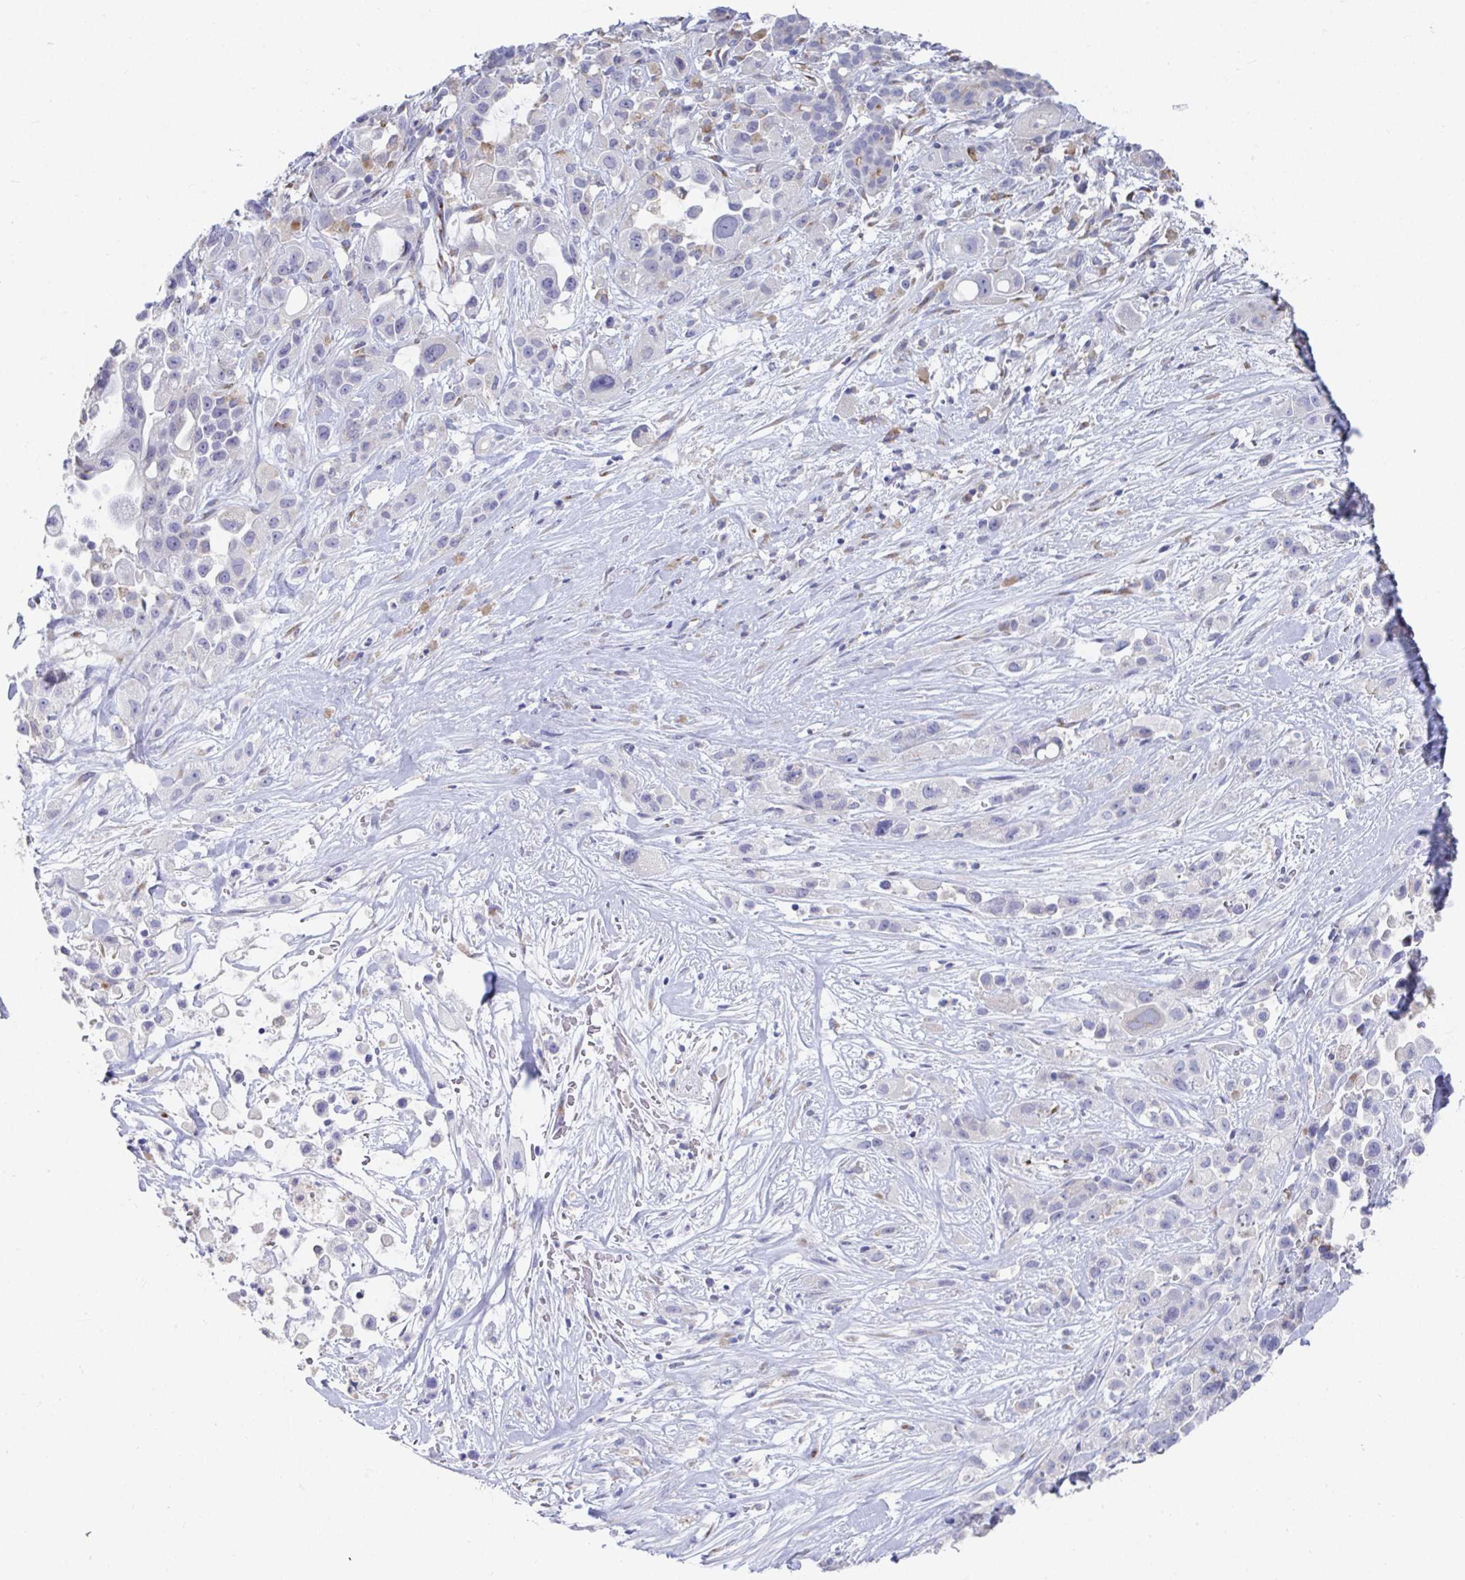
{"staining": {"intensity": "negative", "quantity": "none", "location": "none"}, "tissue": "pancreatic cancer", "cell_type": "Tumor cells", "image_type": "cancer", "snomed": [{"axis": "morphology", "description": "Adenocarcinoma, NOS"}, {"axis": "topography", "description": "Pancreas"}], "caption": "Pancreatic cancer was stained to show a protein in brown. There is no significant expression in tumor cells.", "gene": "TAS2R39", "patient": {"sex": "male", "age": 44}}